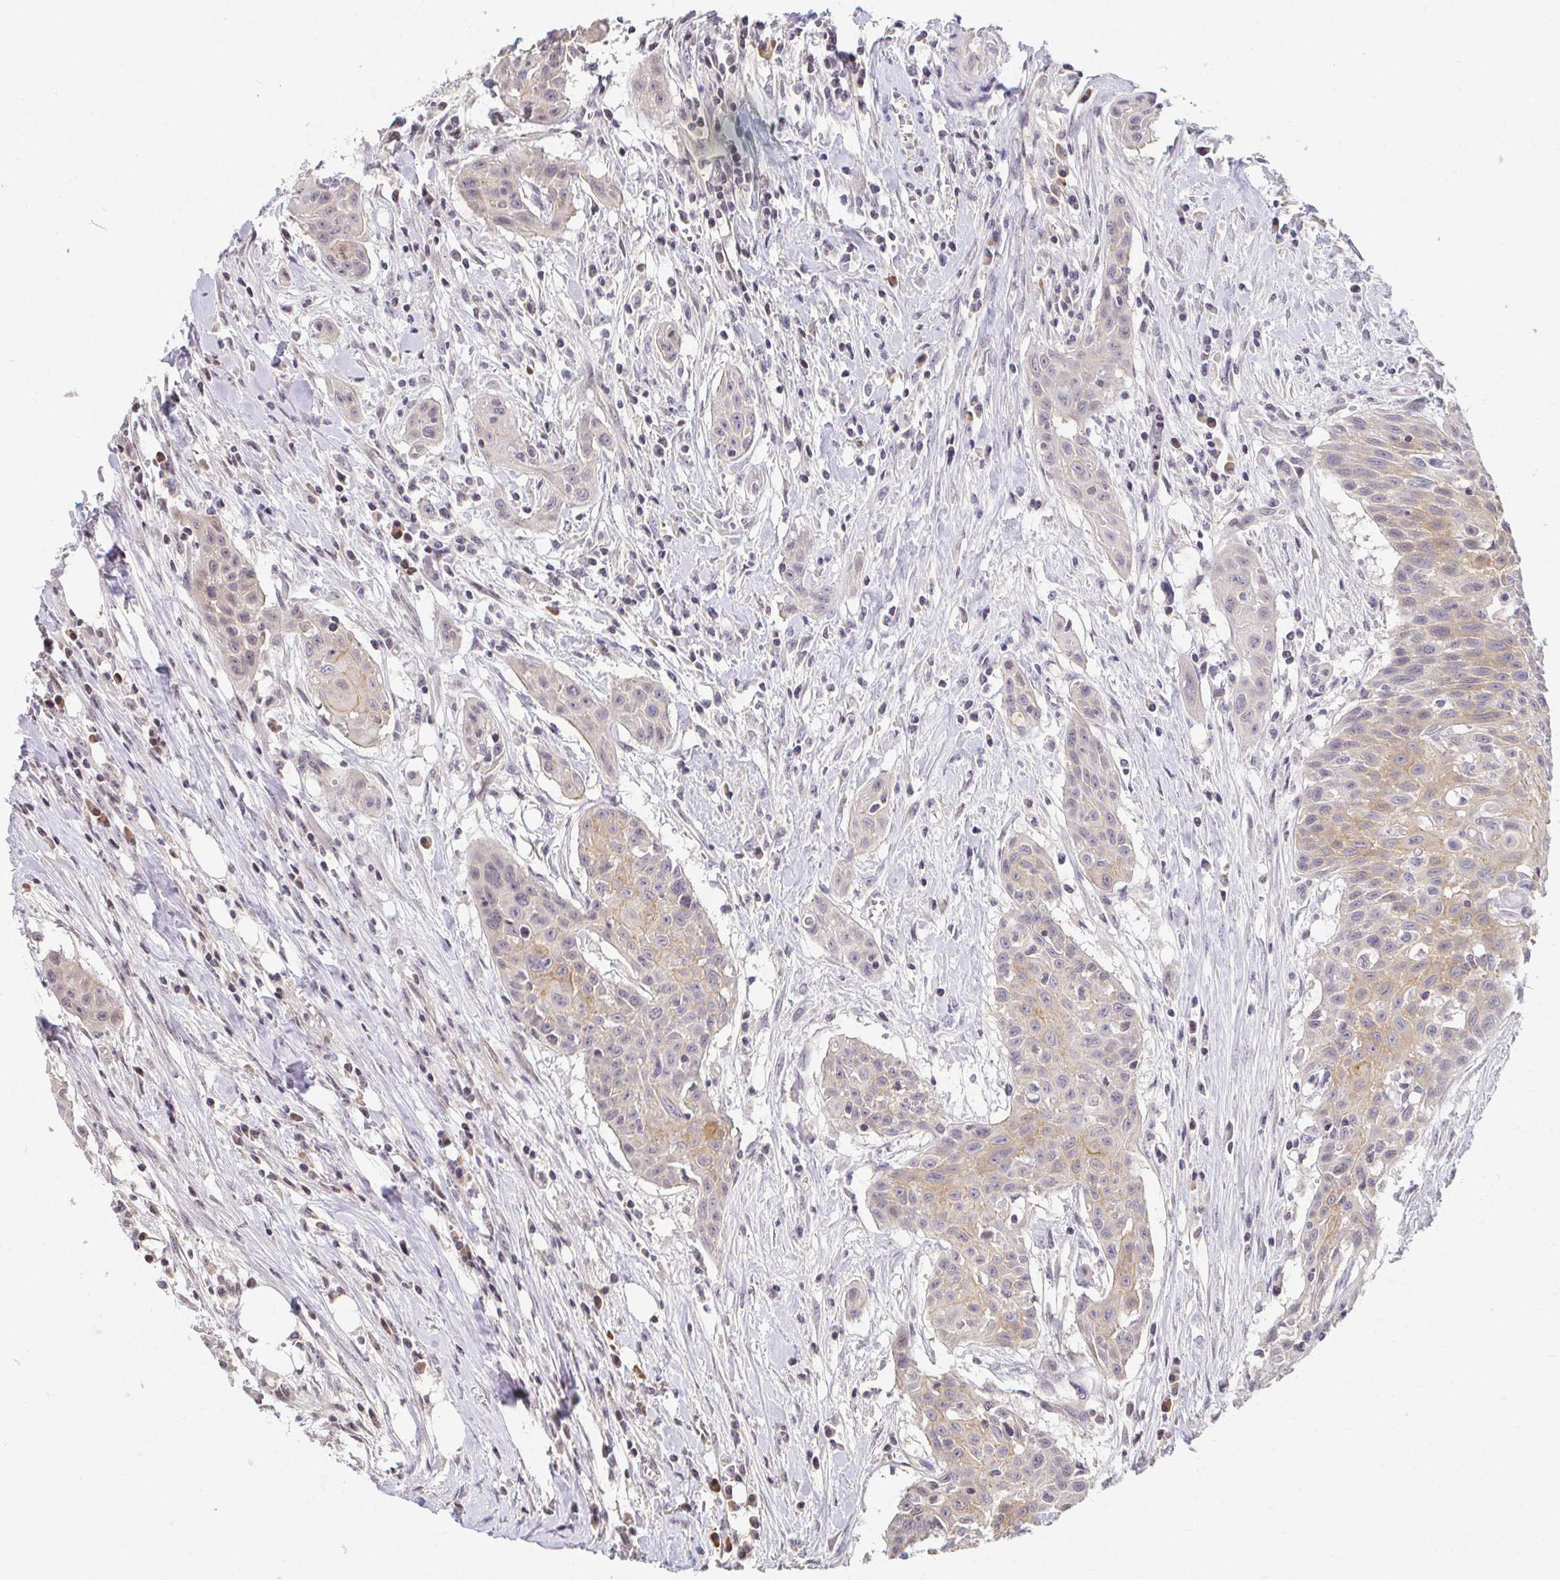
{"staining": {"intensity": "weak", "quantity": "<25%", "location": "cytoplasmic/membranous"}, "tissue": "head and neck cancer", "cell_type": "Tumor cells", "image_type": "cancer", "snomed": [{"axis": "morphology", "description": "Squamous cell carcinoma, NOS"}, {"axis": "topography", "description": "Lymph node"}, {"axis": "topography", "description": "Salivary gland"}, {"axis": "topography", "description": "Head-Neck"}], "caption": "IHC micrograph of human head and neck cancer stained for a protein (brown), which displays no staining in tumor cells. (Immunohistochemistry, brightfield microscopy, high magnification).", "gene": "ANK3", "patient": {"sex": "female", "age": 74}}